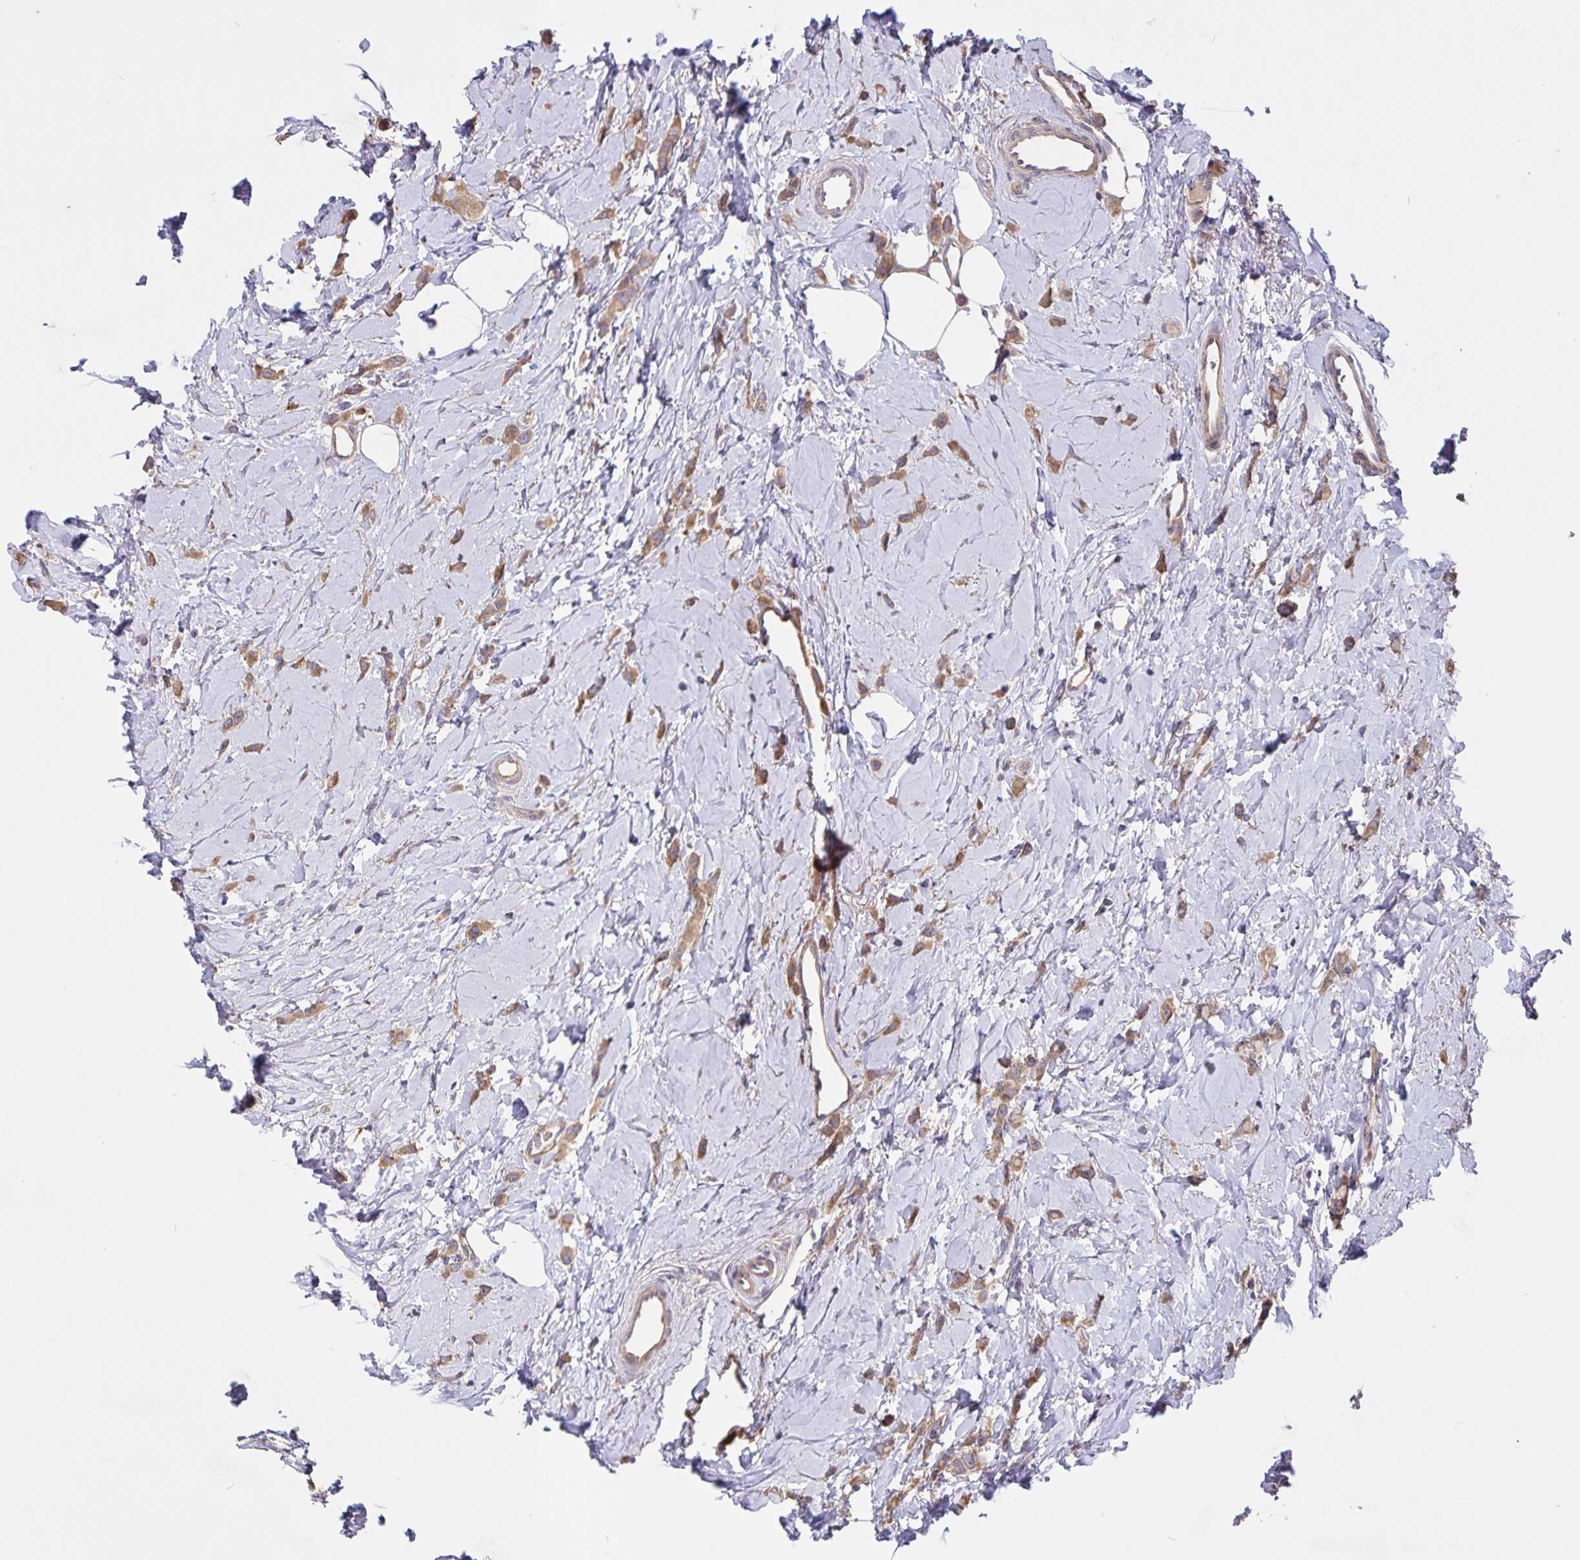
{"staining": {"intensity": "moderate", "quantity": ">75%", "location": "cytoplasmic/membranous"}, "tissue": "breast cancer", "cell_type": "Tumor cells", "image_type": "cancer", "snomed": [{"axis": "morphology", "description": "Lobular carcinoma"}, {"axis": "topography", "description": "Breast"}], "caption": "Human lobular carcinoma (breast) stained with a brown dye reveals moderate cytoplasmic/membranous positive expression in approximately >75% of tumor cells.", "gene": "FBXL16", "patient": {"sex": "female", "age": 66}}